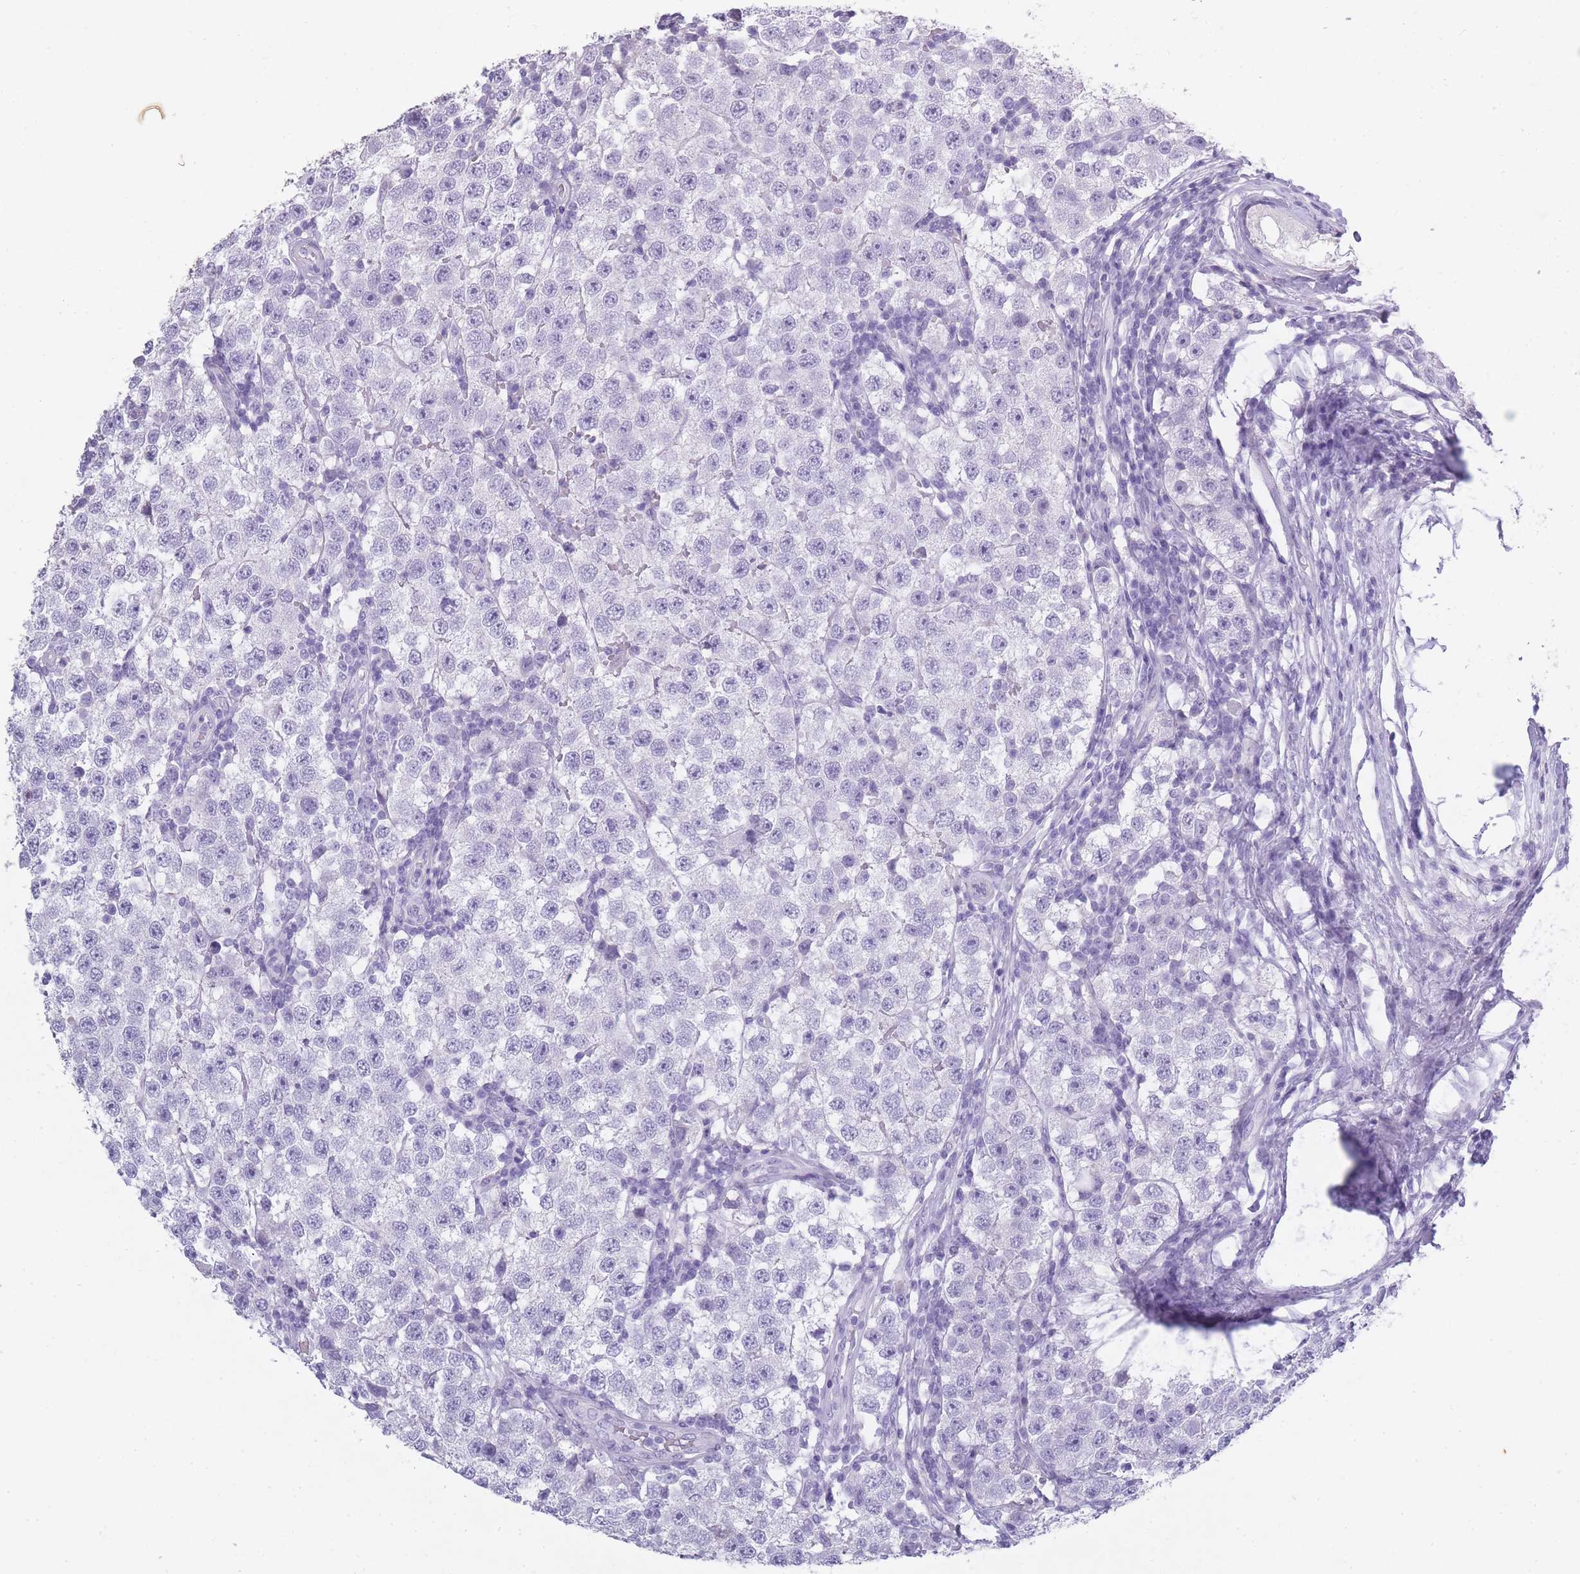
{"staining": {"intensity": "negative", "quantity": "none", "location": "none"}, "tissue": "testis cancer", "cell_type": "Tumor cells", "image_type": "cancer", "snomed": [{"axis": "morphology", "description": "Seminoma, NOS"}, {"axis": "topography", "description": "Testis"}], "caption": "A micrograph of human testis cancer (seminoma) is negative for staining in tumor cells. Brightfield microscopy of IHC stained with DAB (3,3'-diaminobenzidine) (brown) and hematoxylin (blue), captured at high magnification.", "gene": "TCP11", "patient": {"sex": "male", "age": 34}}